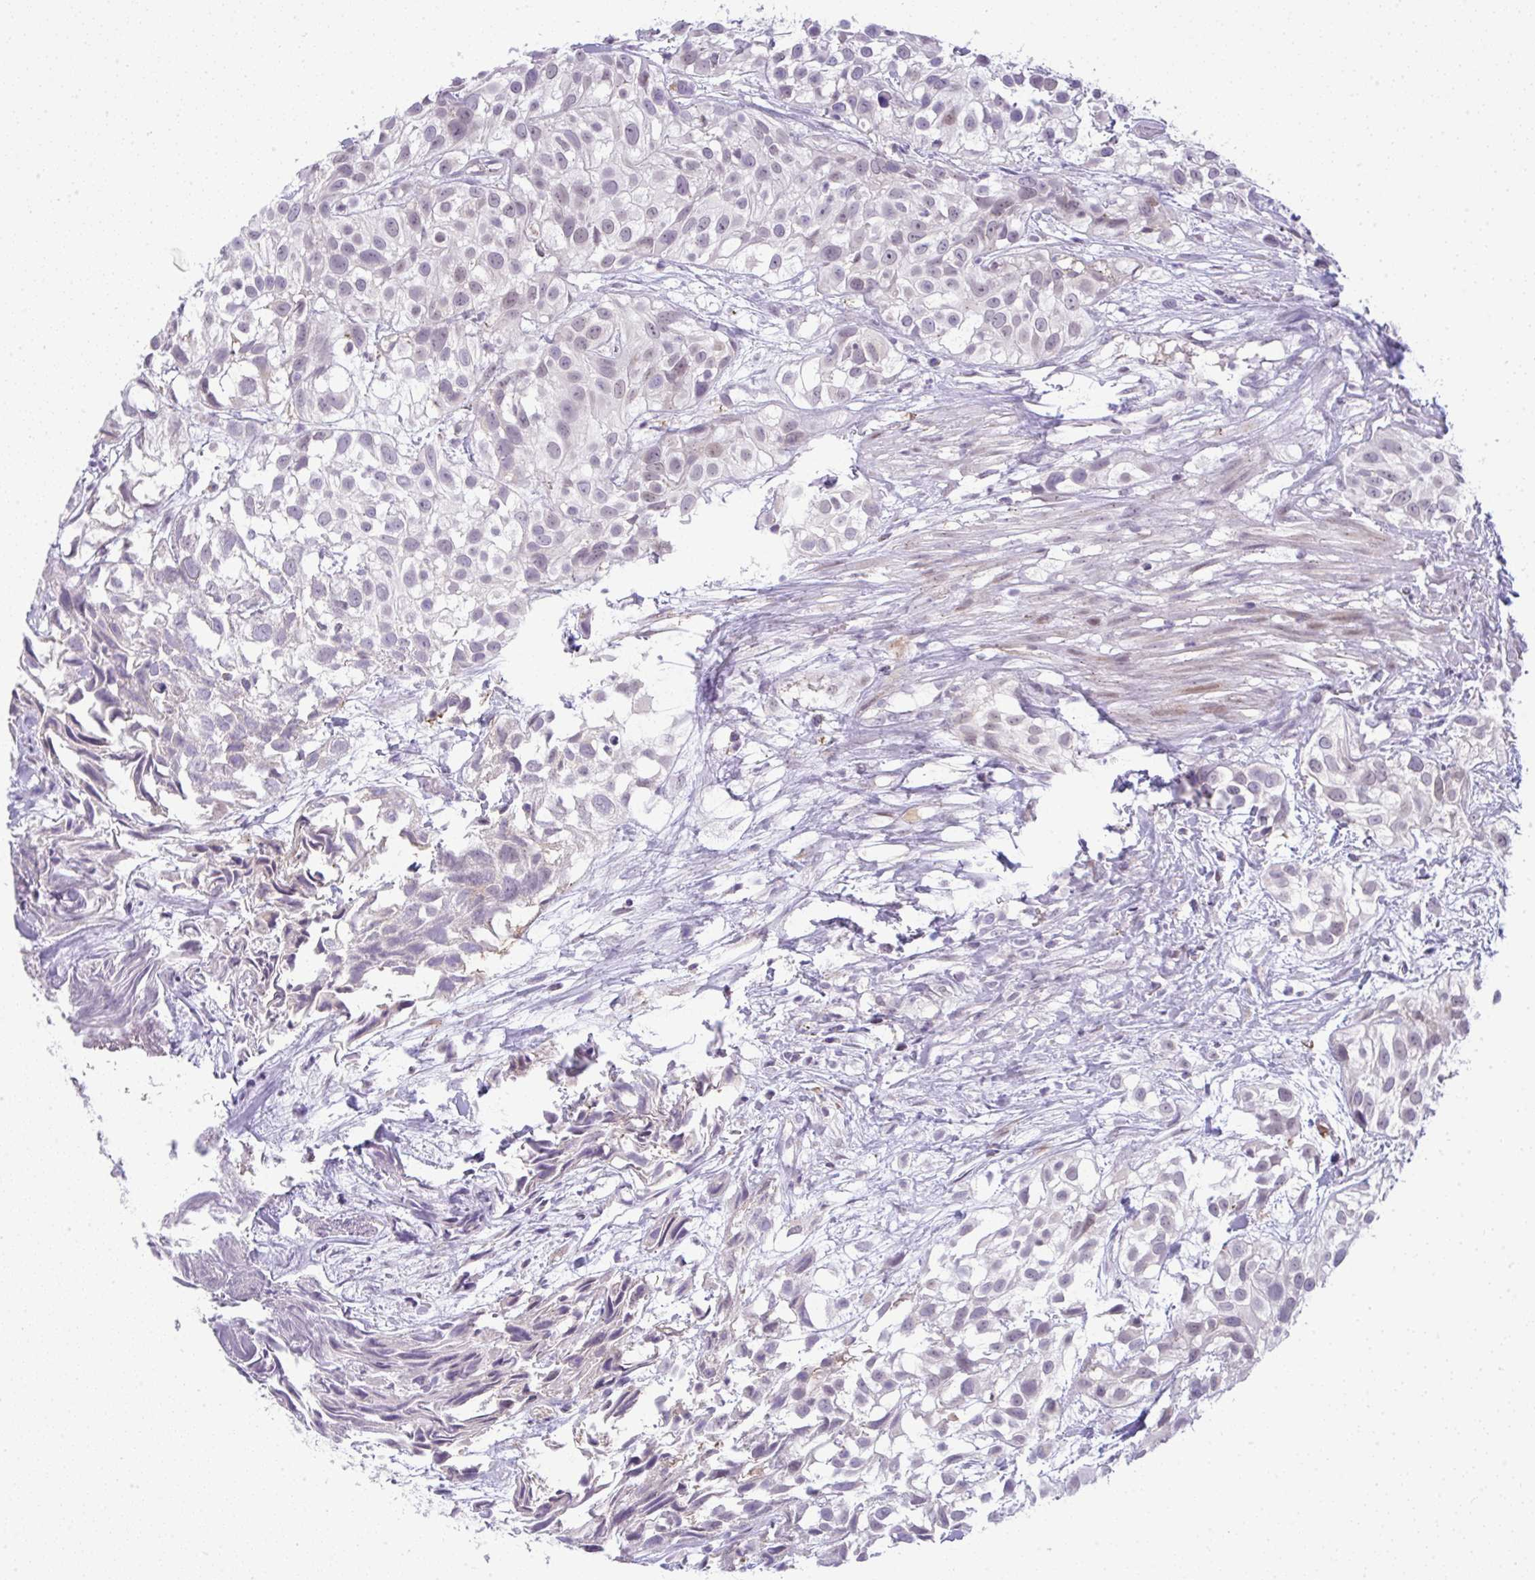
{"staining": {"intensity": "weak", "quantity": "<25%", "location": "nuclear"}, "tissue": "urothelial cancer", "cell_type": "Tumor cells", "image_type": "cancer", "snomed": [{"axis": "morphology", "description": "Urothelial carcinoma, High grade"}, {"axis": "topography", "description": "Urinary bladder"}], "caption": "Immunohistochemical staining of human urothelial cancer exhibits no significant staining in tumor cells.", "gene": "FAM177A1", "patient": {"sex": "male", "age": 56}}